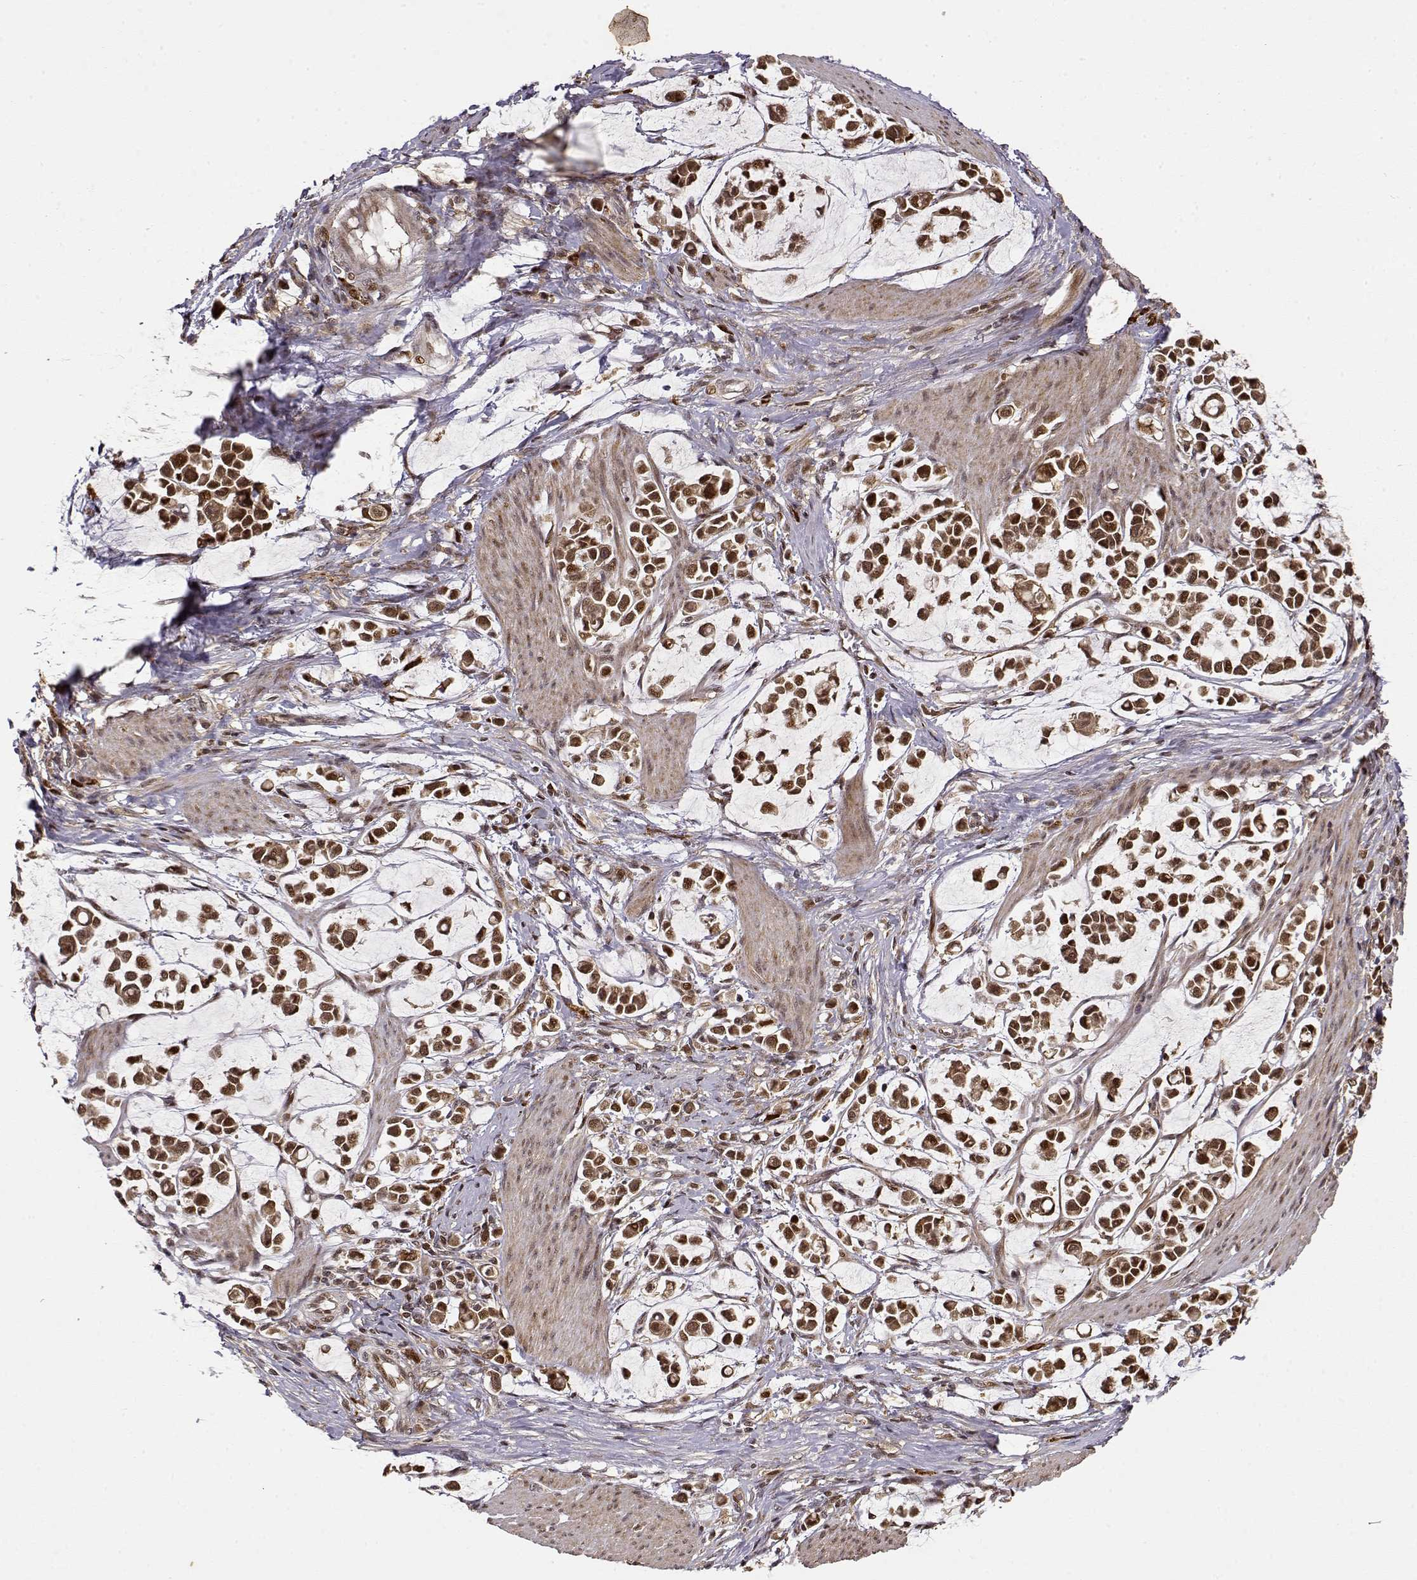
{"staining": {"intensity": "moderate", "quantity": ">75%", "location": "cytoplasmic/membranous,nuclear"}, "tissue": "stomach cancer", "cell_type": "Tumor cells", "image_type": "cancer", "snomed": [{"axis": "morphology", "description": "Adenocarcinoma, NOS"}, {"axis": "topography", "description": "Stomach"}], "caption": "High-power microscopy captured an IHC micrograph of adenocarcinoma (stomach), revealing moderate cytoplasmic/membranous and nuclear positivity in approximately >75% of tumor cells.", "gene": "MAEA", "patient": {"sex": "male", "age": 82}}